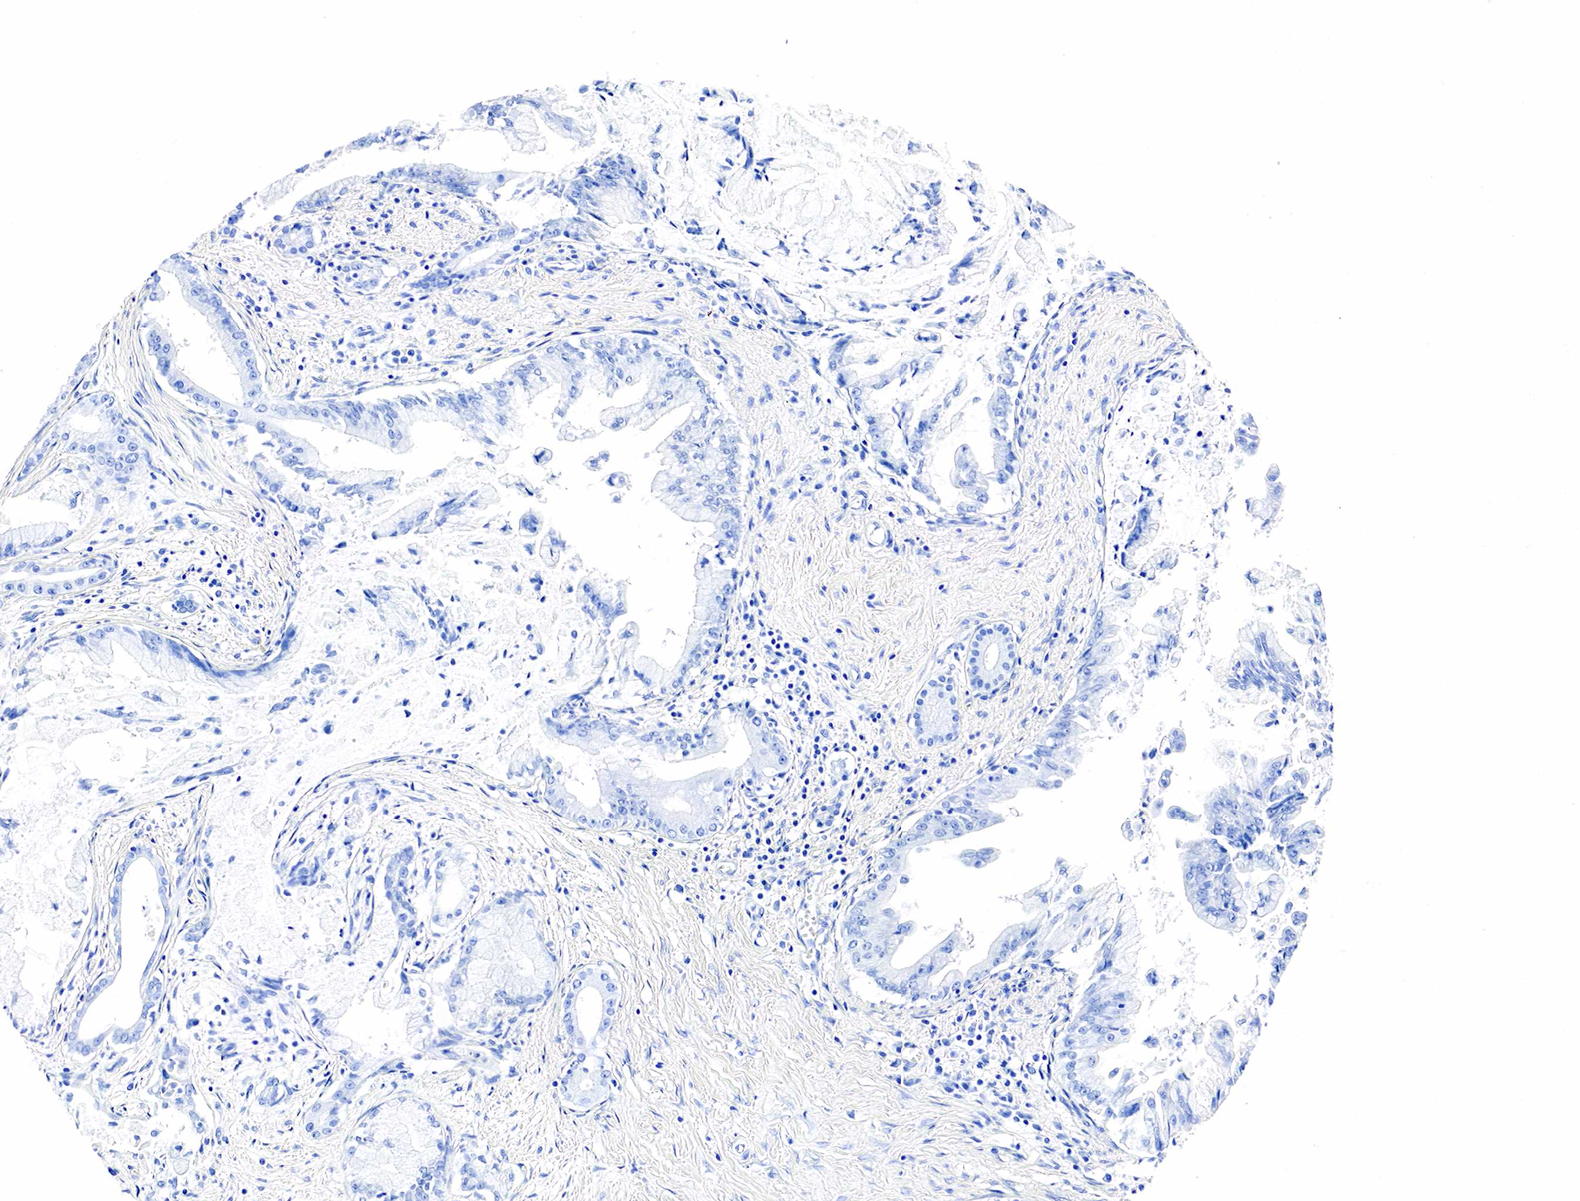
{"staining": {"intensity": "negative", "quantity": "none", "location": "none"}, "tissue": "pancreatic cancer", "cell_type": "Tumor cells", "image_type": "cancer", "snomed": [{"axis": "morphology", "description": "Adenocarcinoma, NOS"}, {"axis": "topography", "description": "Pancreas"}], "caption": "Immunohistochemistry micrograph of neoplastic tissue: human pancreatic cancer (adenocarcinoma) stained with DAB (3,3'-diaminobenzidine) displays no significant protein expression in tumor cells.", "gene": "ACP3", "patient": {"sex": "male", "age": 59}}